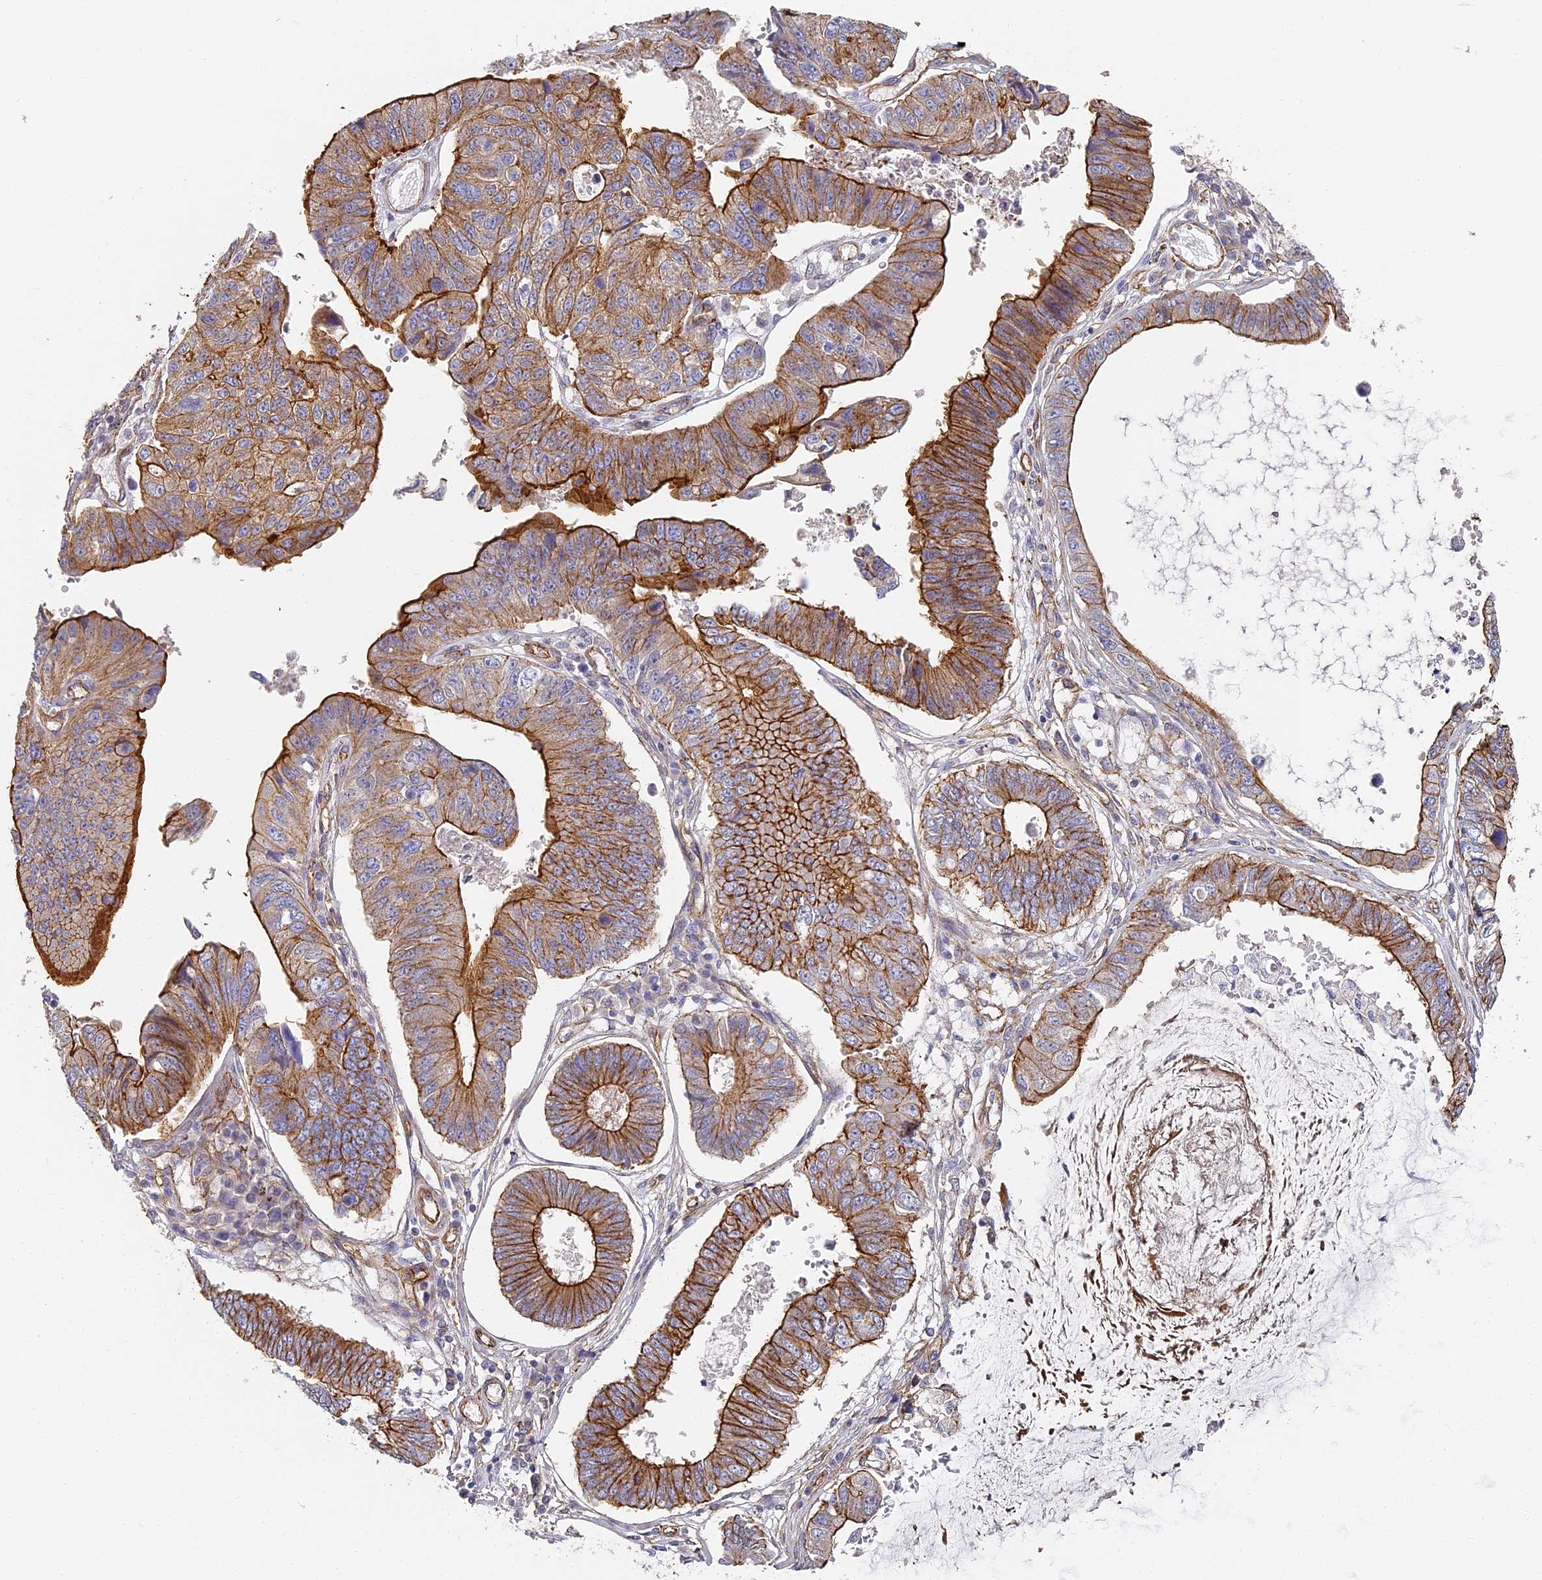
{"staining": {"intensity": "moderate", "quantity": ">75%", "location": "cytoplasmic/membranous"}, "tissue": "stomach cancer", "cell_type": "Tumor cells", "image_type": "cancer", "snomed": [{"axis": "morphology", "description": "Adenocarcinoma, NOS"}, {"axis": "topography", "description": "Stomach"}], "caption": "Moderate cytoplasmic/membranous protein staining is present in about >75% of tumor cells in adenocarcinoma (stomach).", "gene": "CCDC30", "patient": {"sex": "male", "age": 59}}